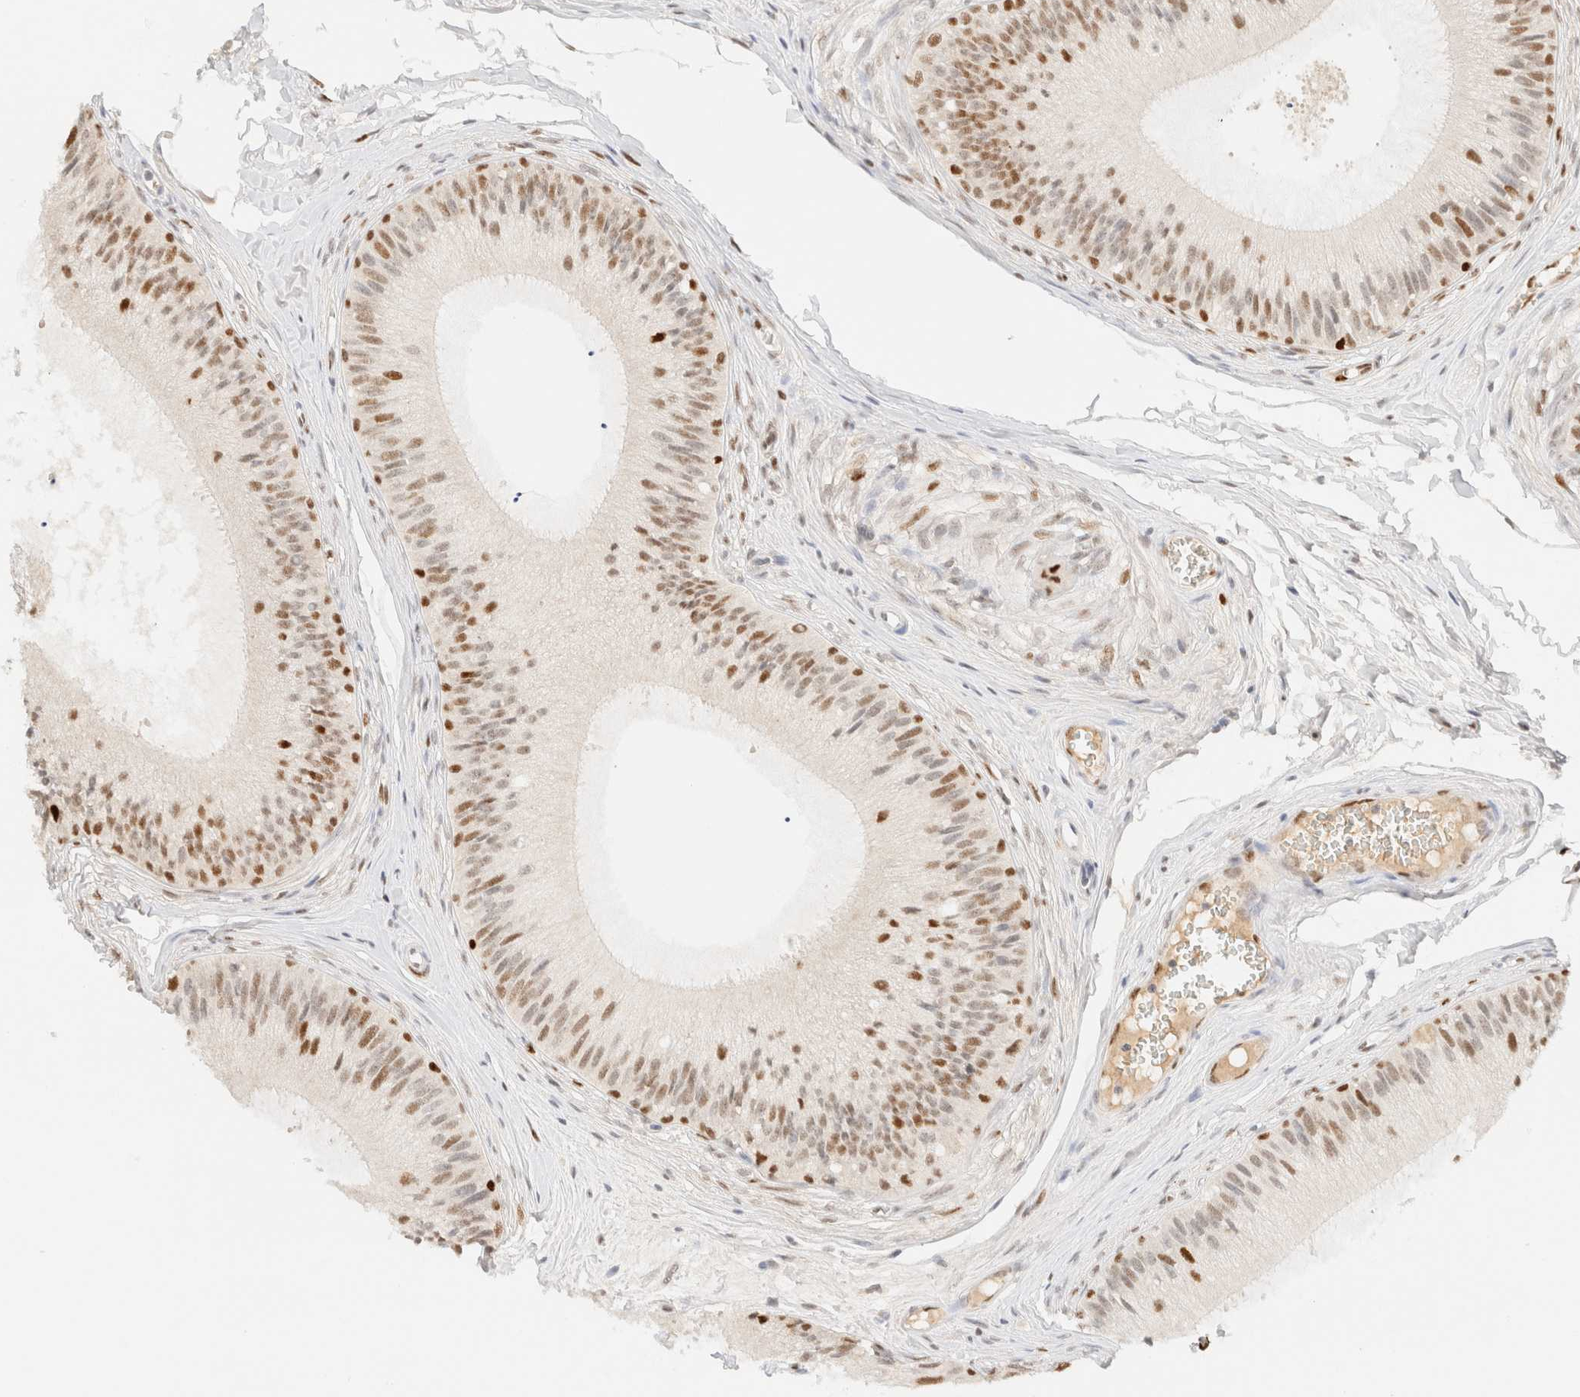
{"staining": {"intensity": "moderate", "quantity": ">75%", "location": "nuclear"}, "tissue": "epididymis", "cell_type": "Glandular cells", "image_type": "normal", "snomed": [{"axis": "morphology", "description": "Normal tissue, NOS"}, {"axis": "topography", "description": "Epididymis"}], "caption": "Glandular cells display medium levels of moderate nuclear staining in approximately >75% of cells in normal human epididymis. Immunohistochemistry stains the protein in brown and the nuclei are stained blue.", "gene": "DDB2", "patient": {"sex": "male", "age": 31}}